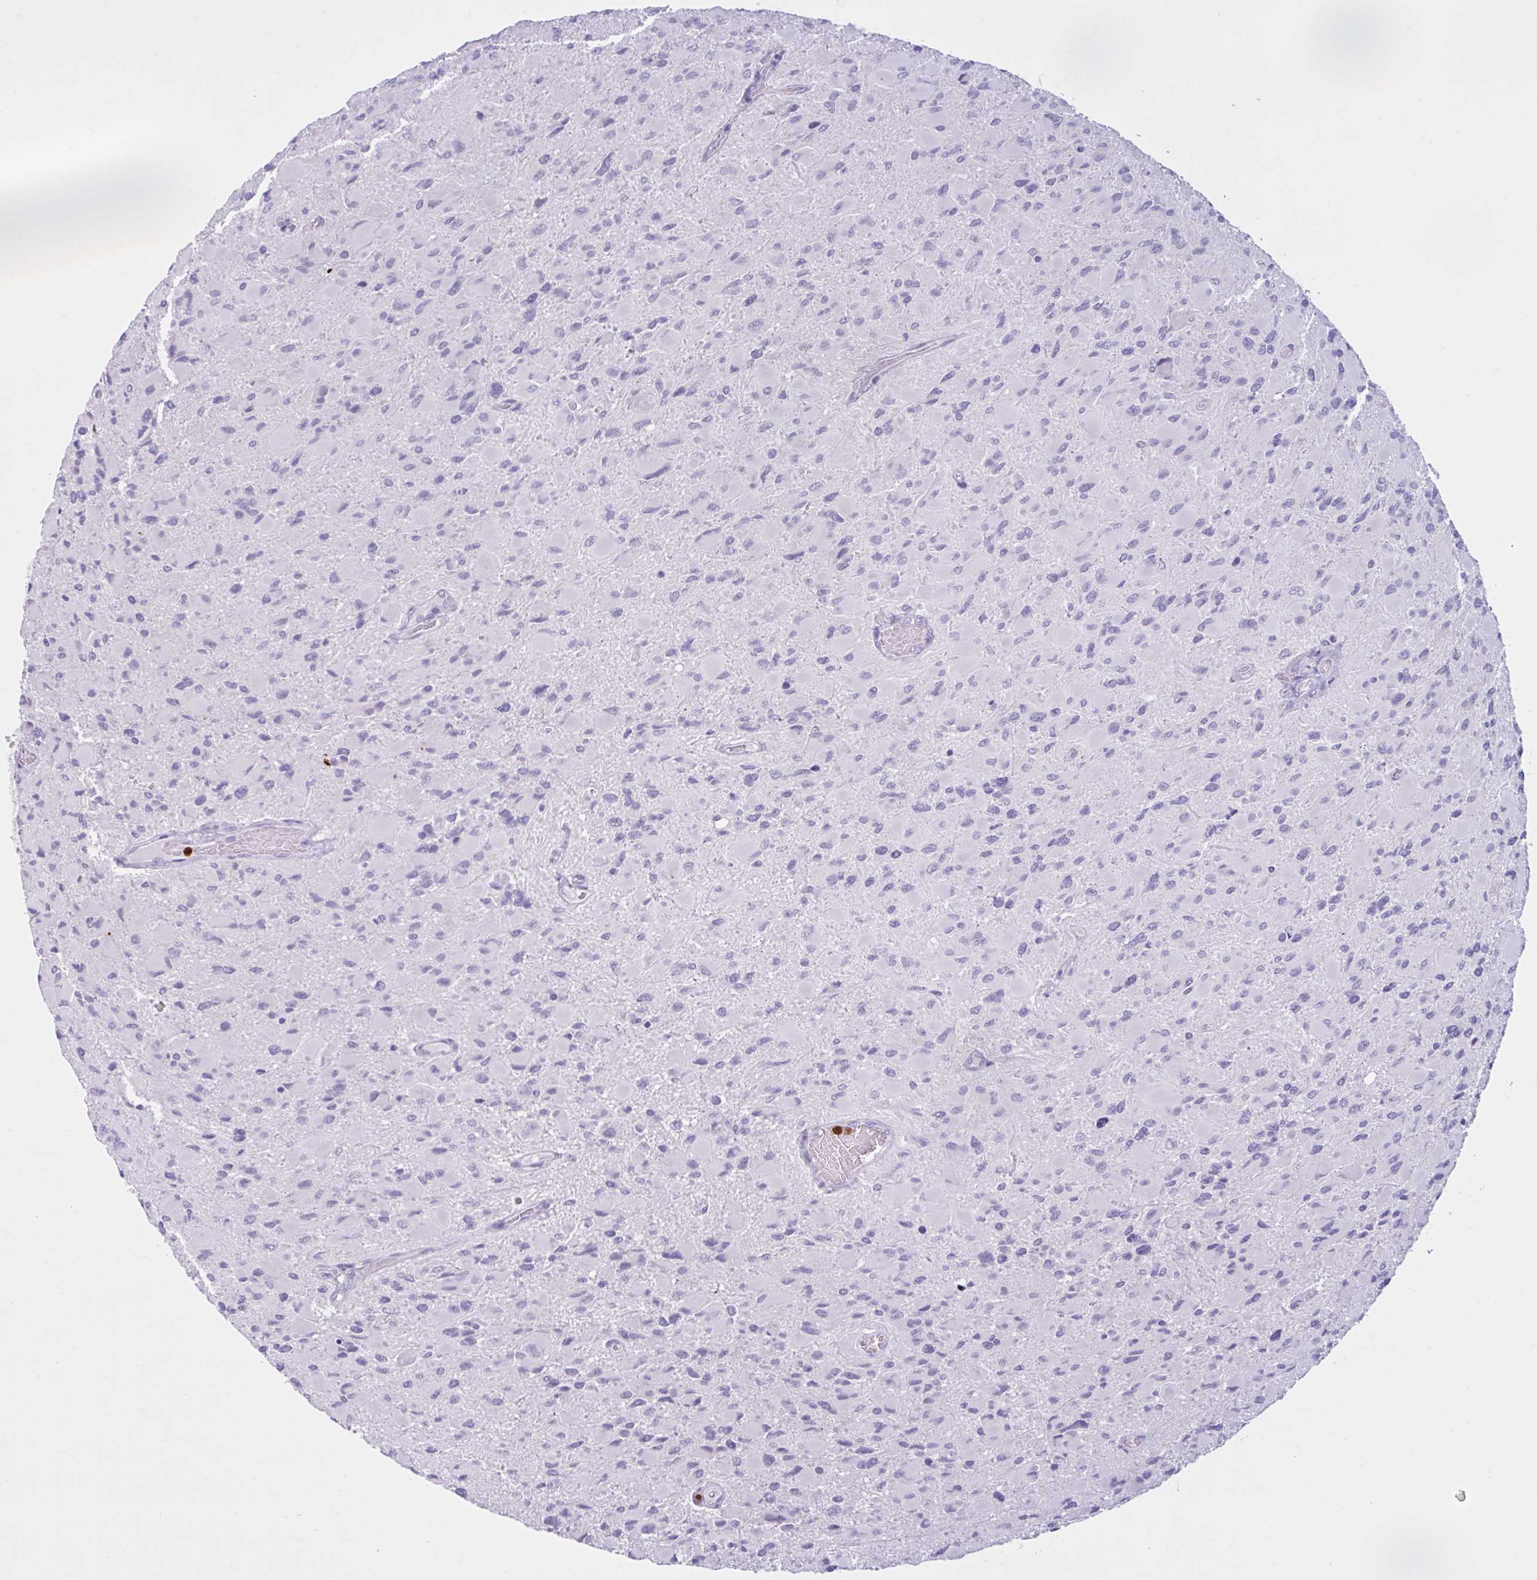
{"staining": {"intensity": "negative", "quantity": "none", "location": "none"}, "tissue": "glioma", "cell_type": "Tumor cells", "image_type": "cancer", "snomed": [{"axis": "morphology", "description": "Glioma, malignant, High grade"}, {"axis": "topography", "description": "Cerebral cortex"}], "caption": "There is no significant staining in tumor cells of malignant high-grade glioma.", "gene": "CEP120", "patient": {"sex": "female", "age": 36}}